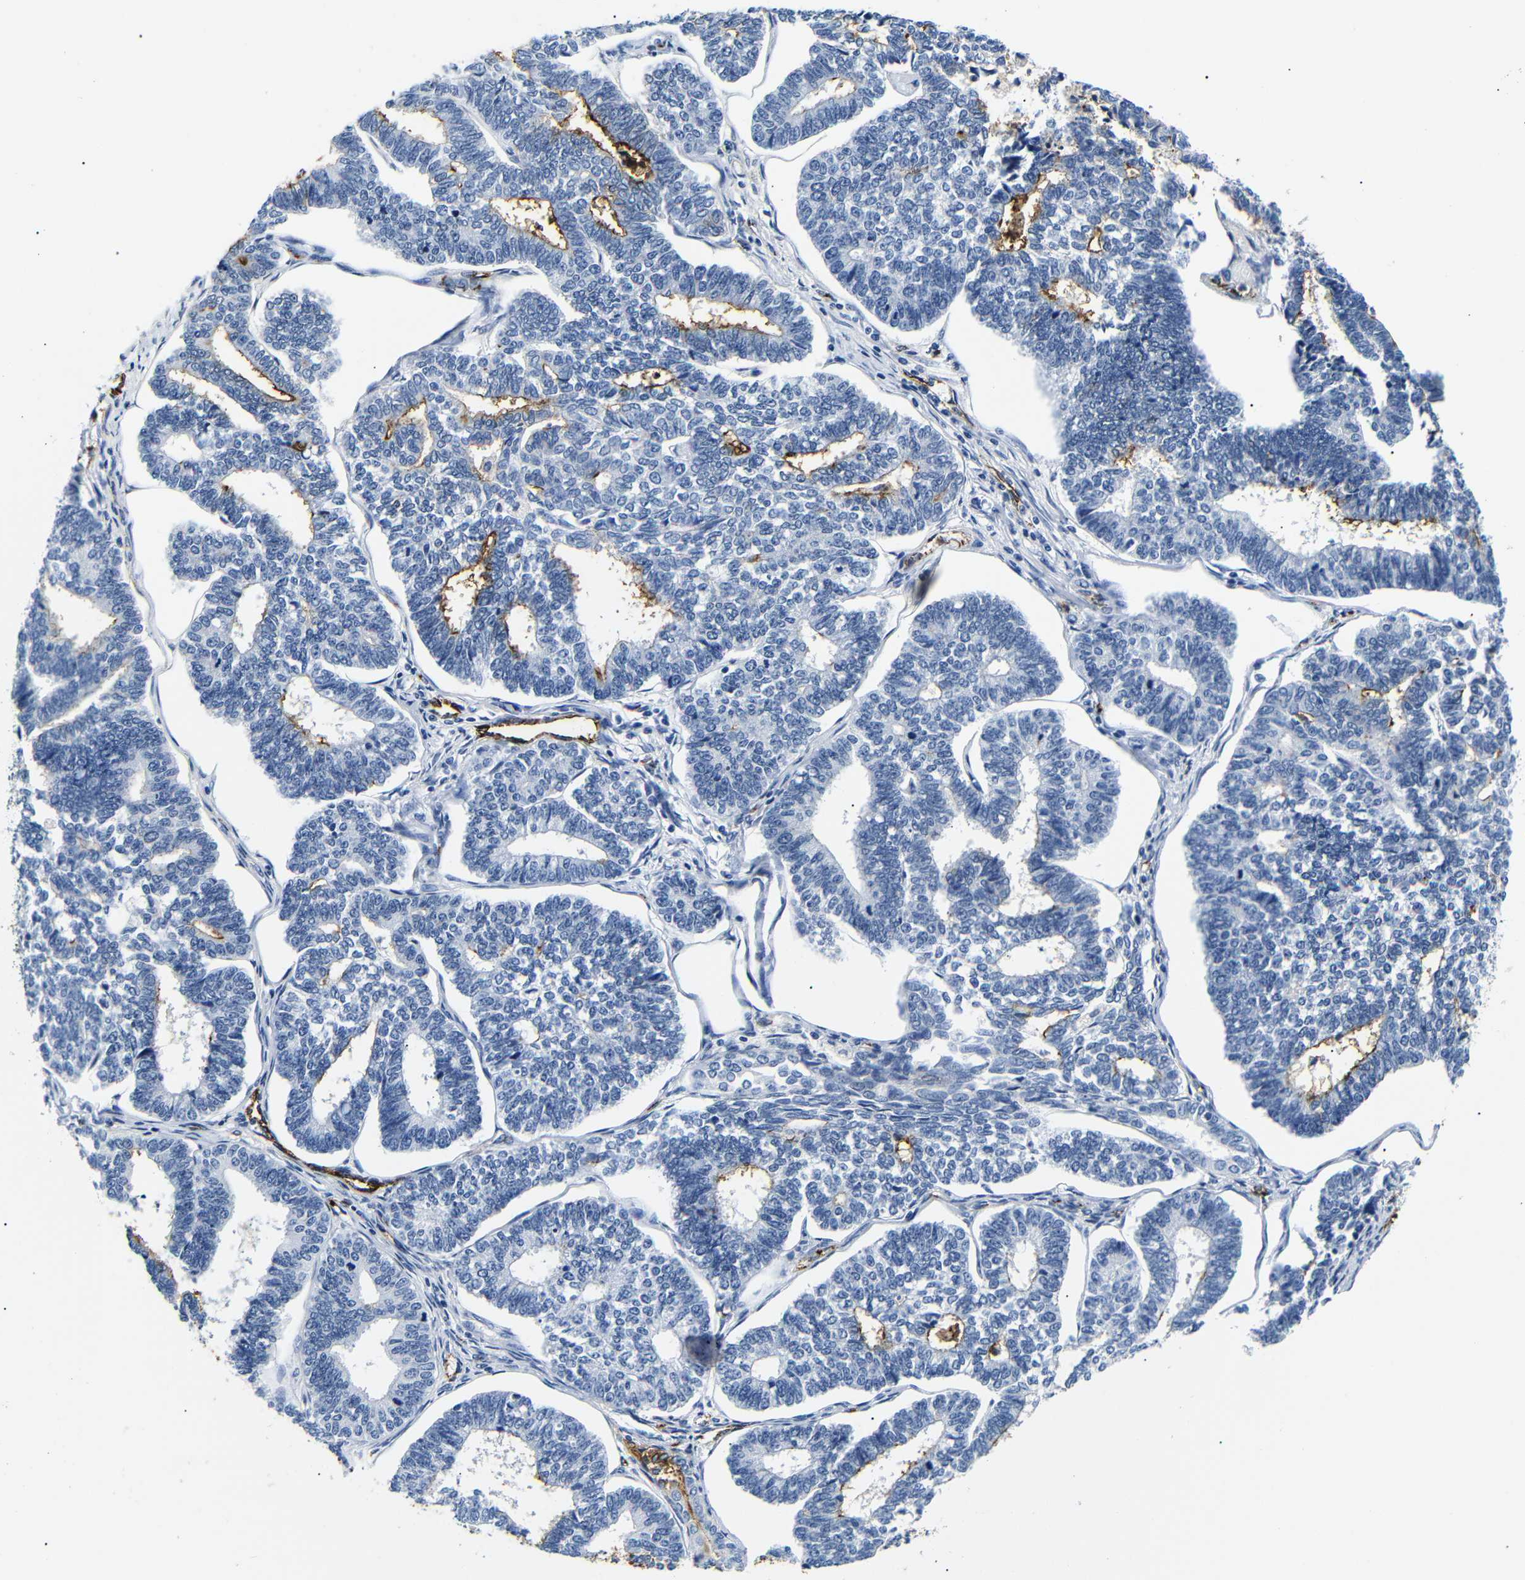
{"staining": {"intensity": "moderate", "quantity": "<25%", "location": "cytoplasmic/membranous"}, "tissue": "endometrial cancer", "cell_type": "Tumor cells", "image_type": "cancer", "snomed": [{"axis": "morphology", "description": "Adenocarcinoma, NOS"}, {"axis": "topography", "description": "Endometrium"}], "caption": "Protein staining of adenocarcinoma (endometrial) tissue exhibits moderate cytoplasmic/membranous staining in about <25% of tumor cells. (DAB (3,3'-diaminobenzidine) IHC with brightfield microscopy, high magnification).", "gene": "MUC4", "patient": {"sex": "female", "age": 70}}